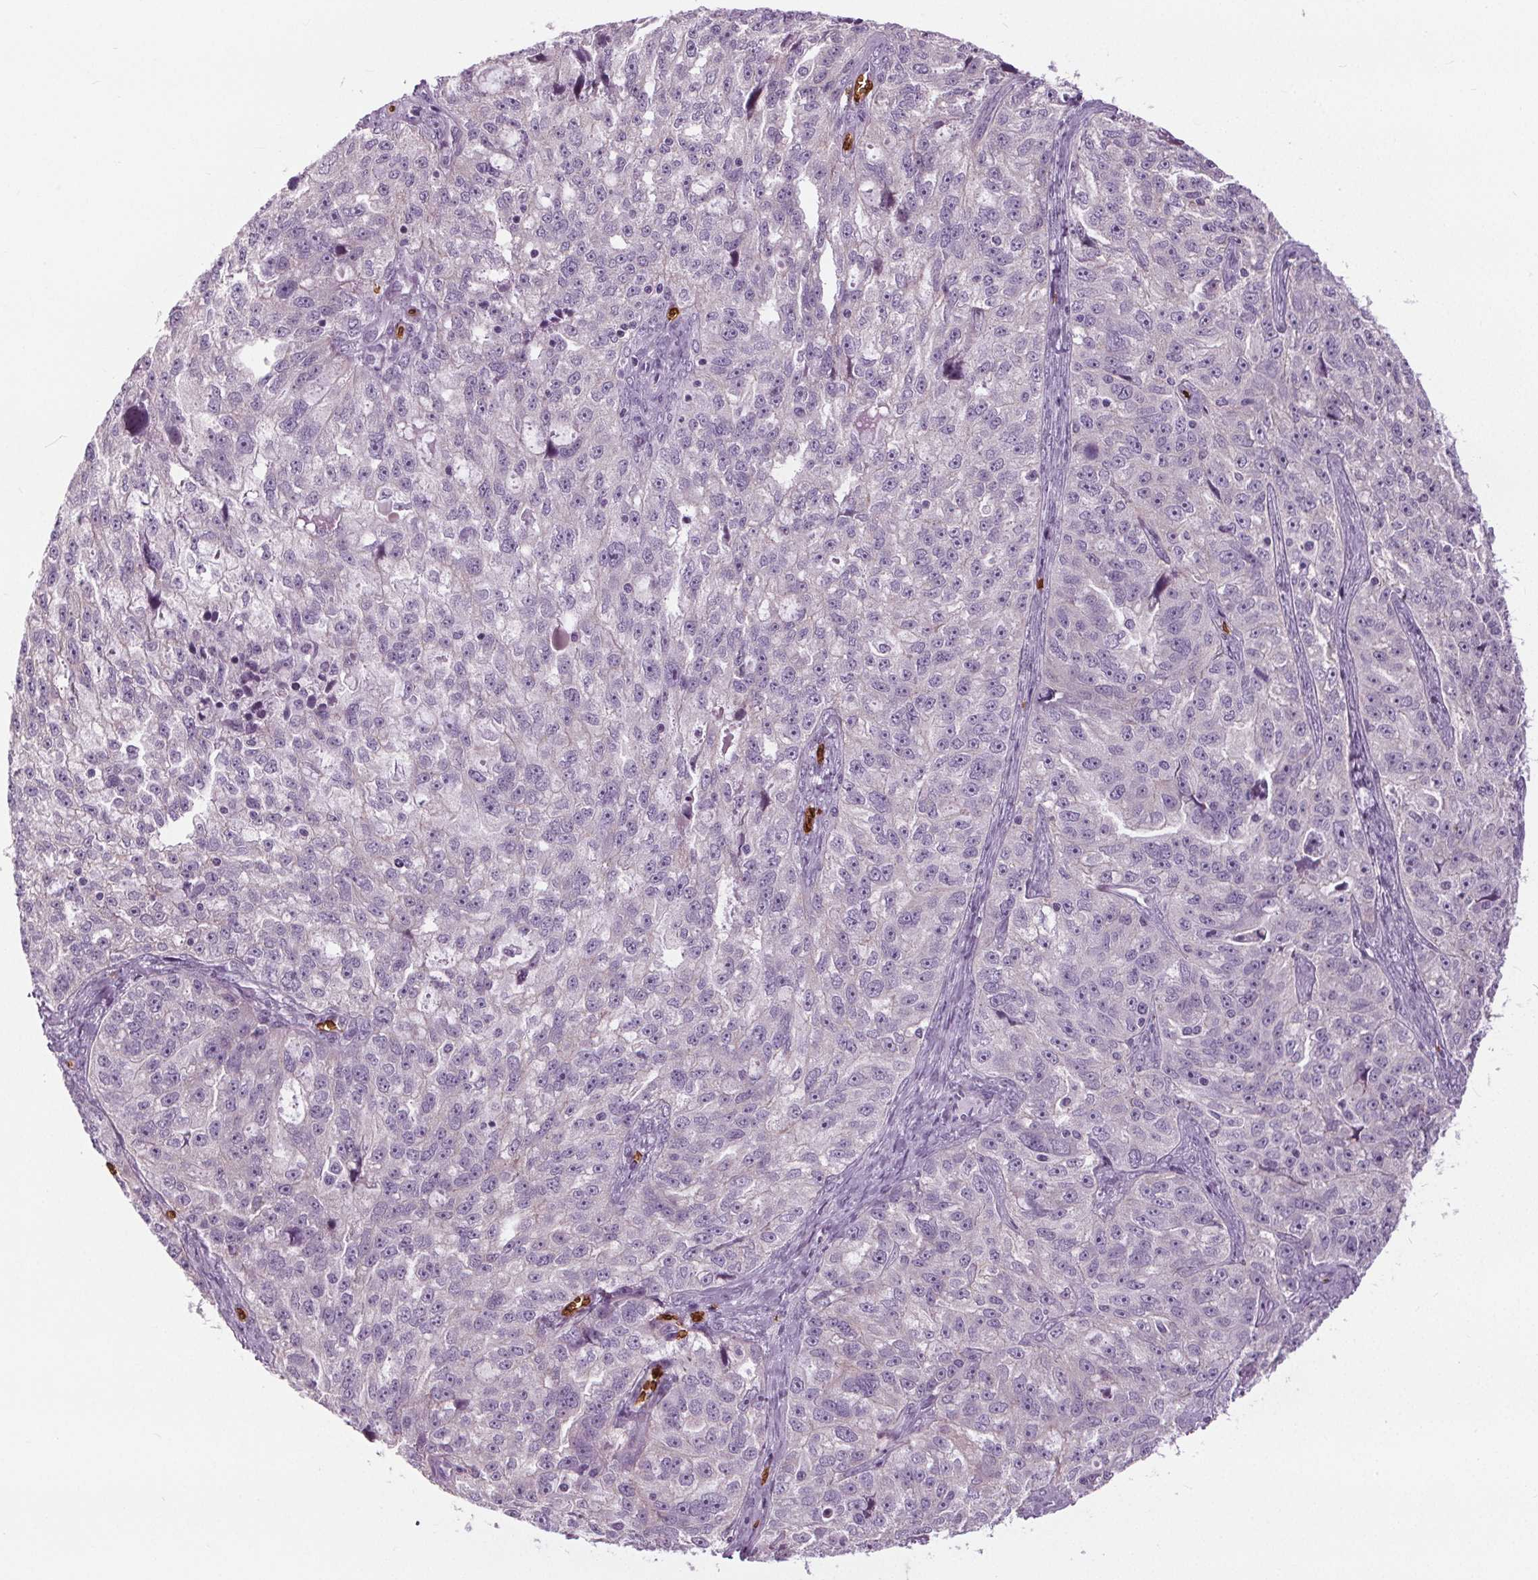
{"staining": {"intensity": "negative", "quantity": "none", "location": "none"}, "tissue": "ovarian cancer", "cell_type": "Tumor cells", "image_type": "cancer", "snomed": [{"axis": "morphology", "description": "Cystadenocarcinoma, serous, NOS"}, {"axis": "topography", "description": "Ovary"}], "caption": "Tumor cells show no significant protein staining in ovarian cancer.", "gene": "SLC4A1", "patient": {"sex": "female", "age": 51}}